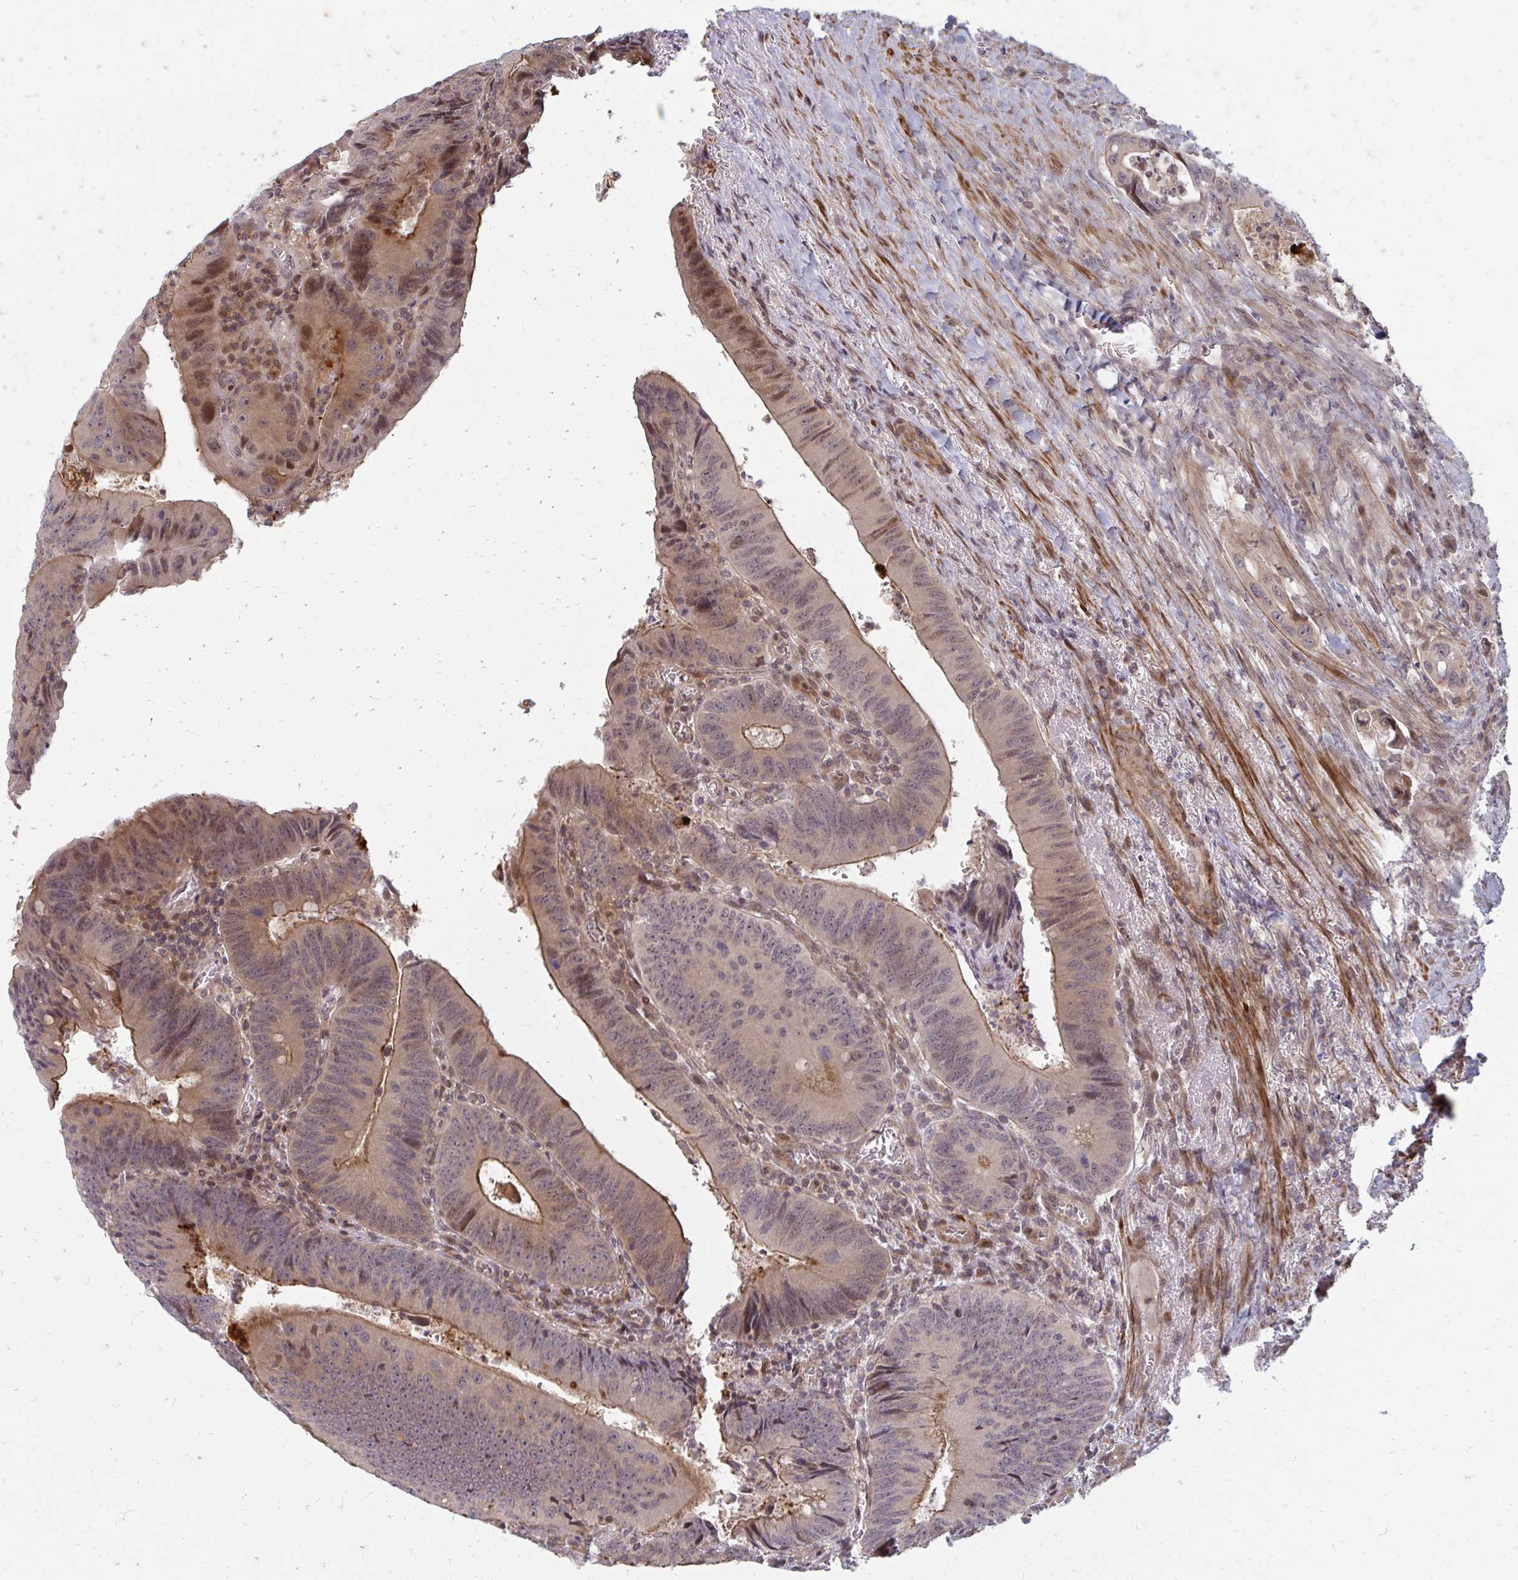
{"staining": {"intensity": "moderate", "quantity": ">75%", "location": "cytoplasmic/membranous"}, "tissue": "colorectal cancer", "cell_type": "Tumor cells", "image_type": "cancer", "snomed": [{"axis": "morphology", "description": "Adenocarcinoma, NOS"}, {"axis": "topography", "description": "Rectum"}], "caption": "Colorectal adenocarcinoma tissue displays moderate cytoplasmic/membranous staining in about >75% of tumor cells, visualized by immunohistochemistry. (Stains: DAB (3,3'-diaminobenzidine) in brown, nuclei in blue, Microscopy: brightfield microscopy at high magnification).", "gene": "ZNF285", "patient": {"sex": "female", "age": 72}}